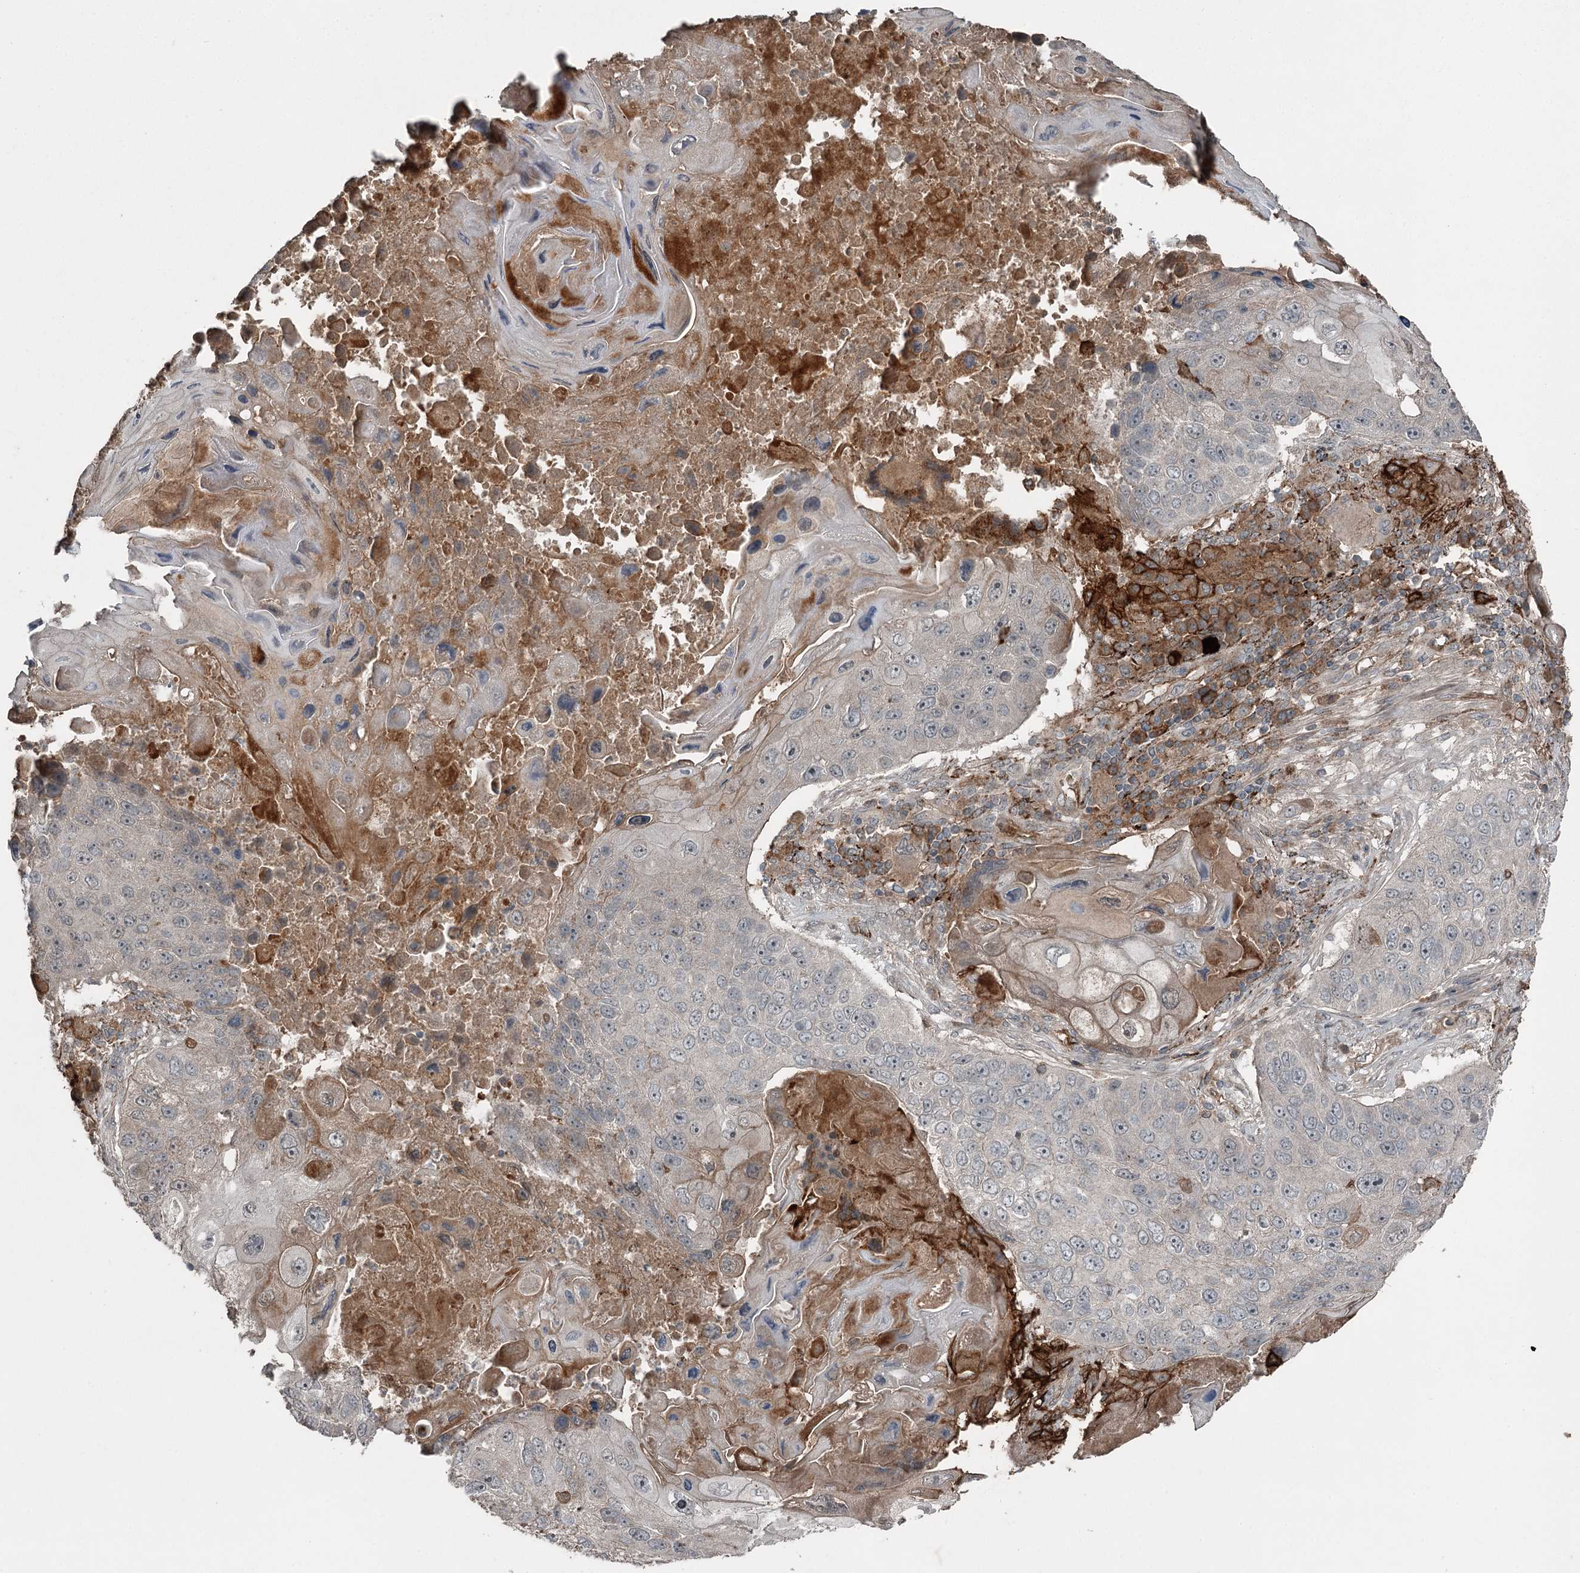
{"staining": {"intensity": "weak", "quantity": "<25%", "location": "cytoplasmic/membranous"}, "tissue": "lung cancer", "cell_type": "Tumor cells", "image_type": "cancer", "snomed": [{"axis": "morphology", "description": "Squamous cell carcinoma, NOS"}, {"axis": "topography", "description": "Lung"}], "caption": "There is no significant expression in tumor cells of lung cancer (squamous cell carcinoma).", "gene": "SLC39A8", "patient": {"sex": "male", "age": 61}}